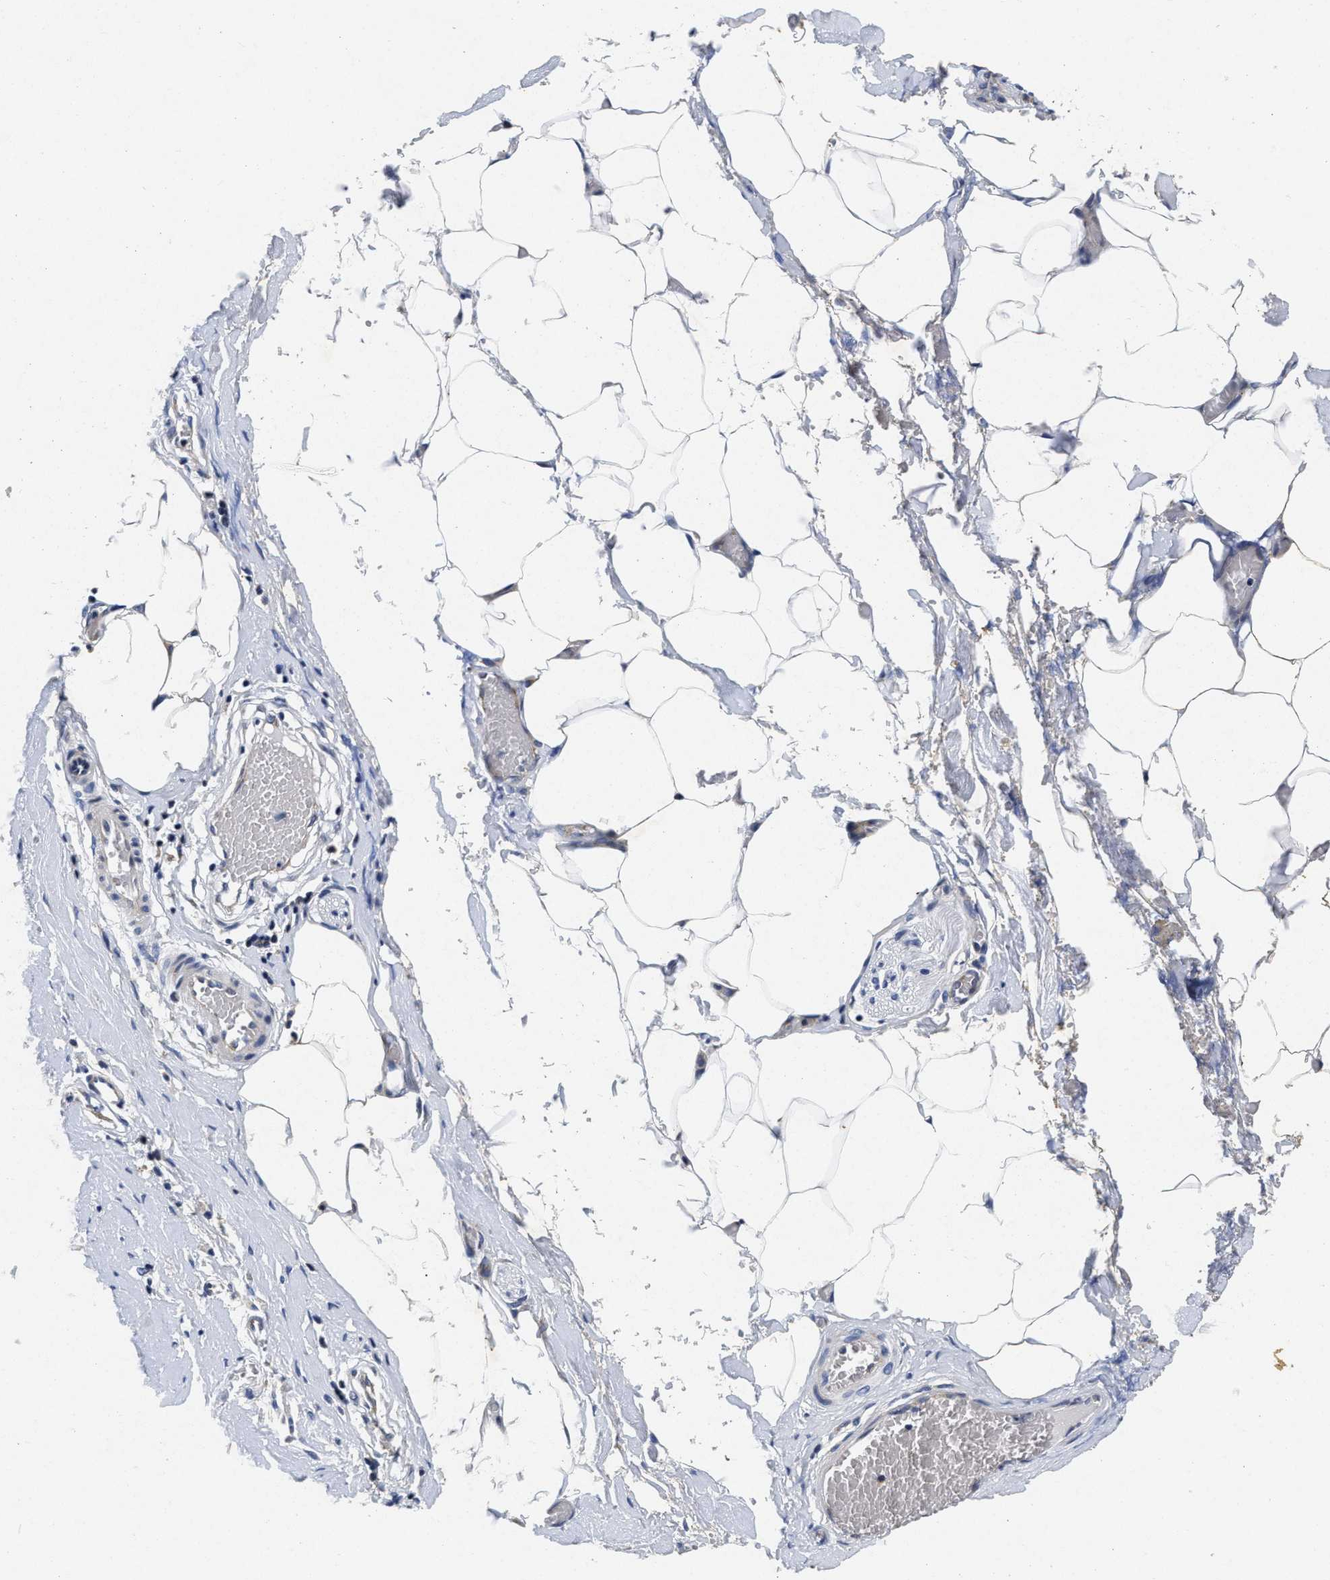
{"staining": {"intensity": "negative", "quantity": "none", "location": "none"}, "tissue": "adipose tissue", "cell_type": "Adipocytes", "image_type": "normal", "snomed": [{"axis": "morphology", "description": "Normal tissue, NOS"}, {"axis": "morphology", "description": "Adenocarcinoma, NOS"}, {"axis": "topography", "description": "Colon"}, {"axis": "topography", "description": "Peripheral nerve tissue"}], "caption": "High power microscopy micrograph of an IHC histopathology image of benign adipose tissue, revealing no significant expression in adipocytes.", "gene": "LAD1", "patient": {"sex": "male", "age": 14}}